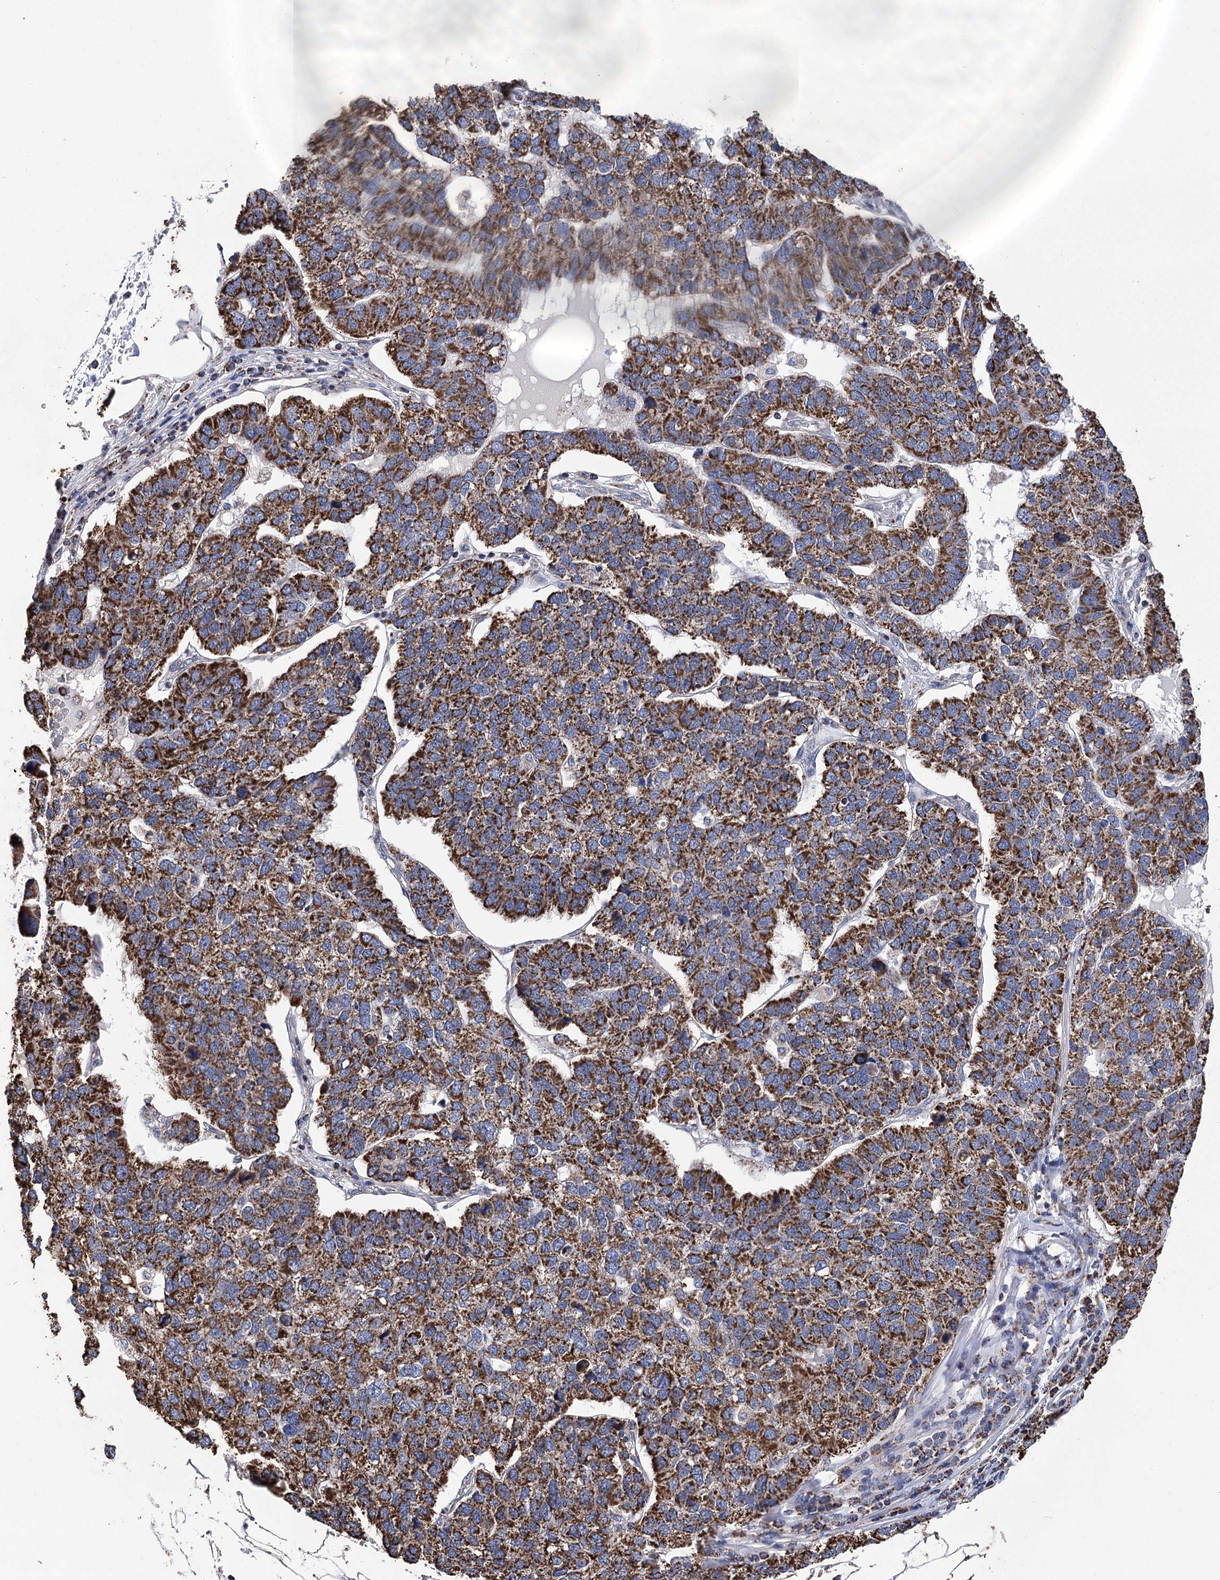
{"staining": {"intensity": "strong", "quantity": ">75%", "location": "cytoplasmic/membranous"}, "tissue": "pancreatic cancer", "cell_type": "Tumor cells", "image_type": "cancer", "snomed": [{"axis": "morphology", "description": "Adenocarcinoma, NOS"}, {"axis": "topography", "description": "Pancreas"}], "caption": "Protein staining shows strong cytoplasmic/membranous staining in approximately >75% of tumor cells in adenocarcinoma (pancreatic).", "gene": "CCDC73", "patient": {"sex": "female", "age": 61}}